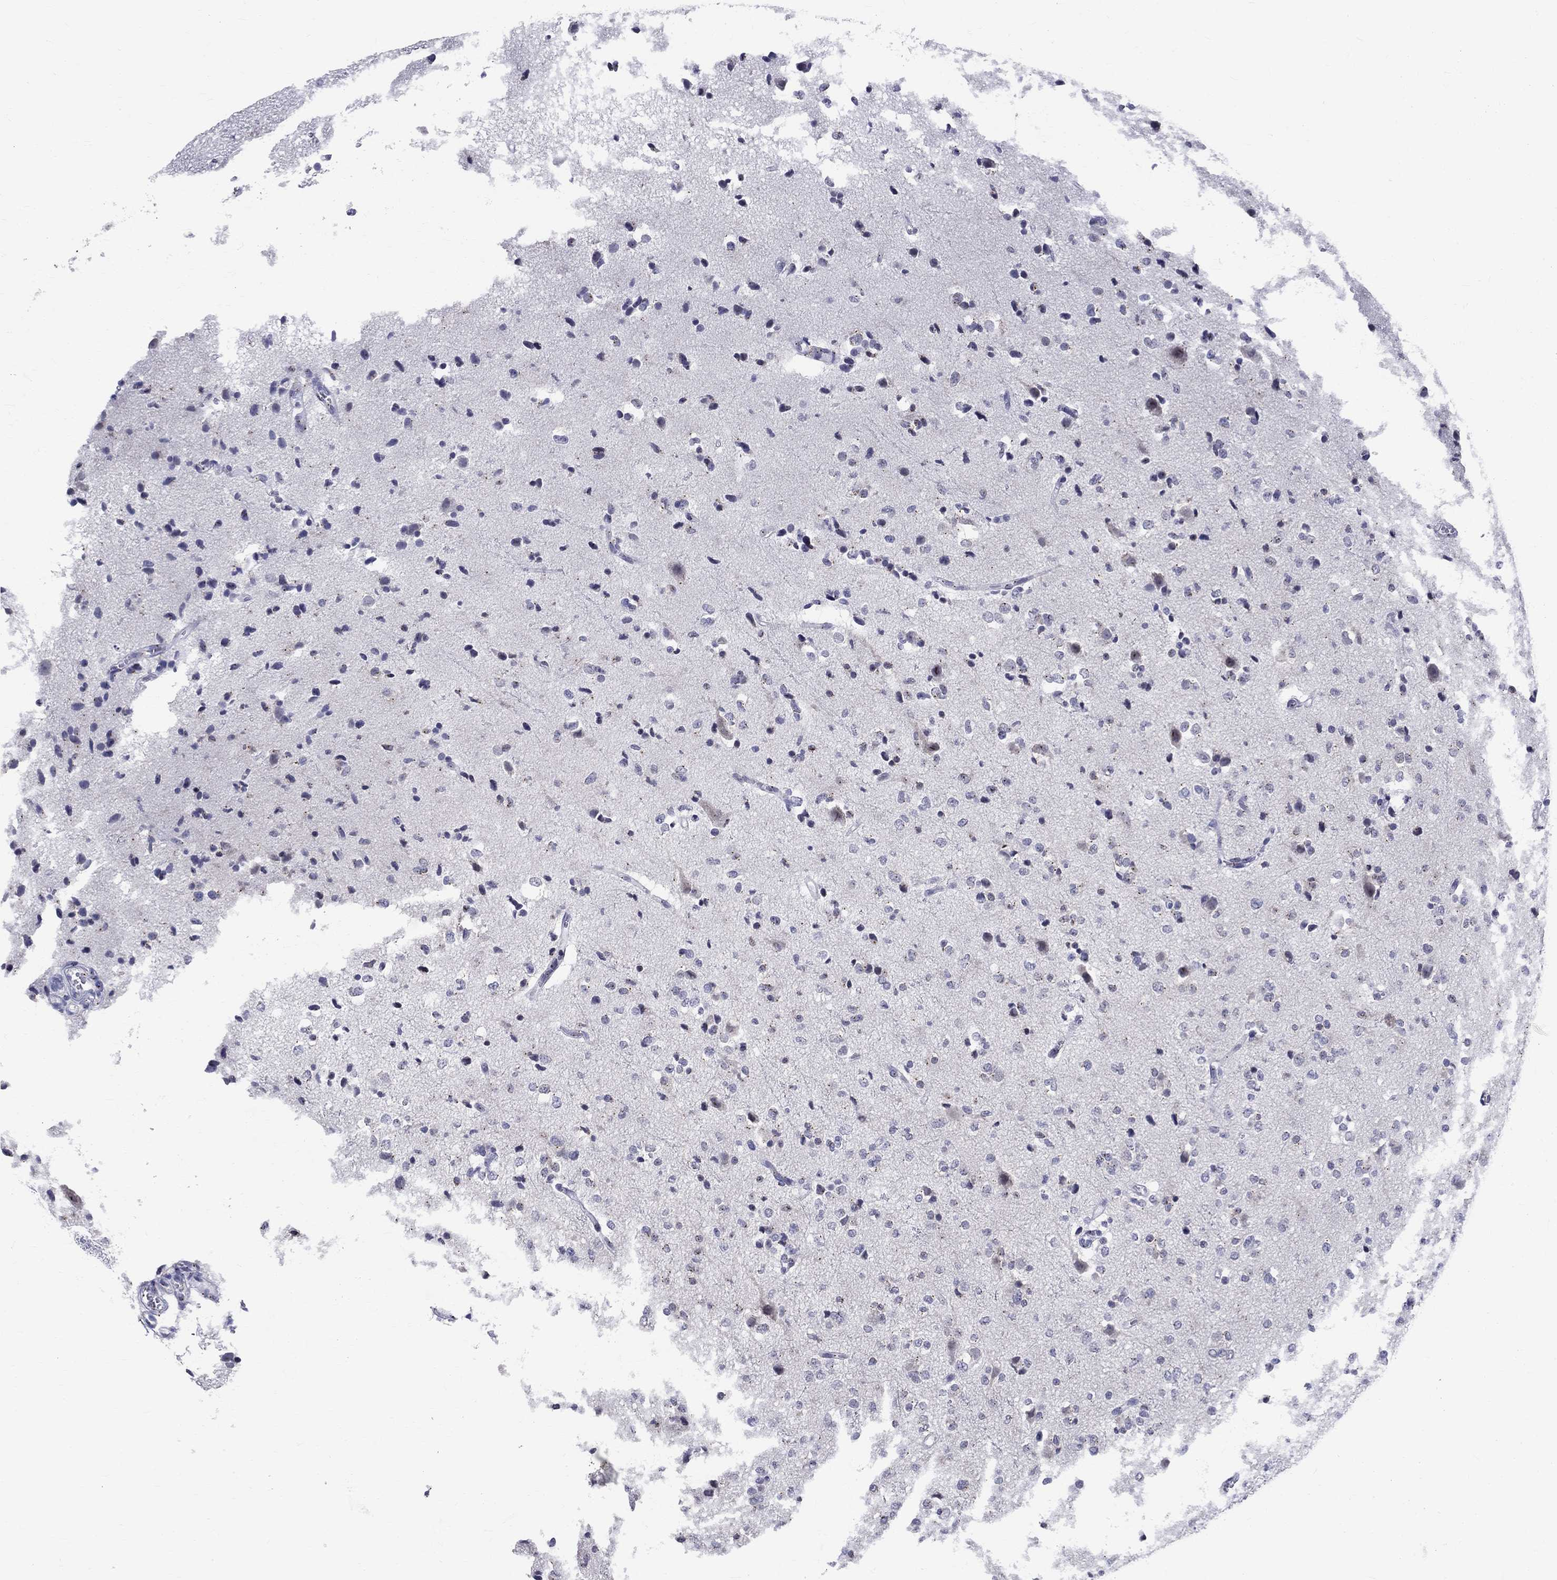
{"staining": {"intensity": "negative", "quantity": "none", "location": "none"}, "tissue": "glioma", "cell_type": "Tumor cells", "image_type": "cancer", "snomed": [{"axis": "morphology", "description": "Glioma, malignant, Low grade"}, {"axis": "topography", "description": "Brain"}], "caption": "Immunohistochemistry (IHC) image of human malignant glioma (low-grade) stained for a protein (brown), which demonstrates no expression in tumor cells.", "gene": "CEP43", "patient": {"sex": "male", "age": 41}}